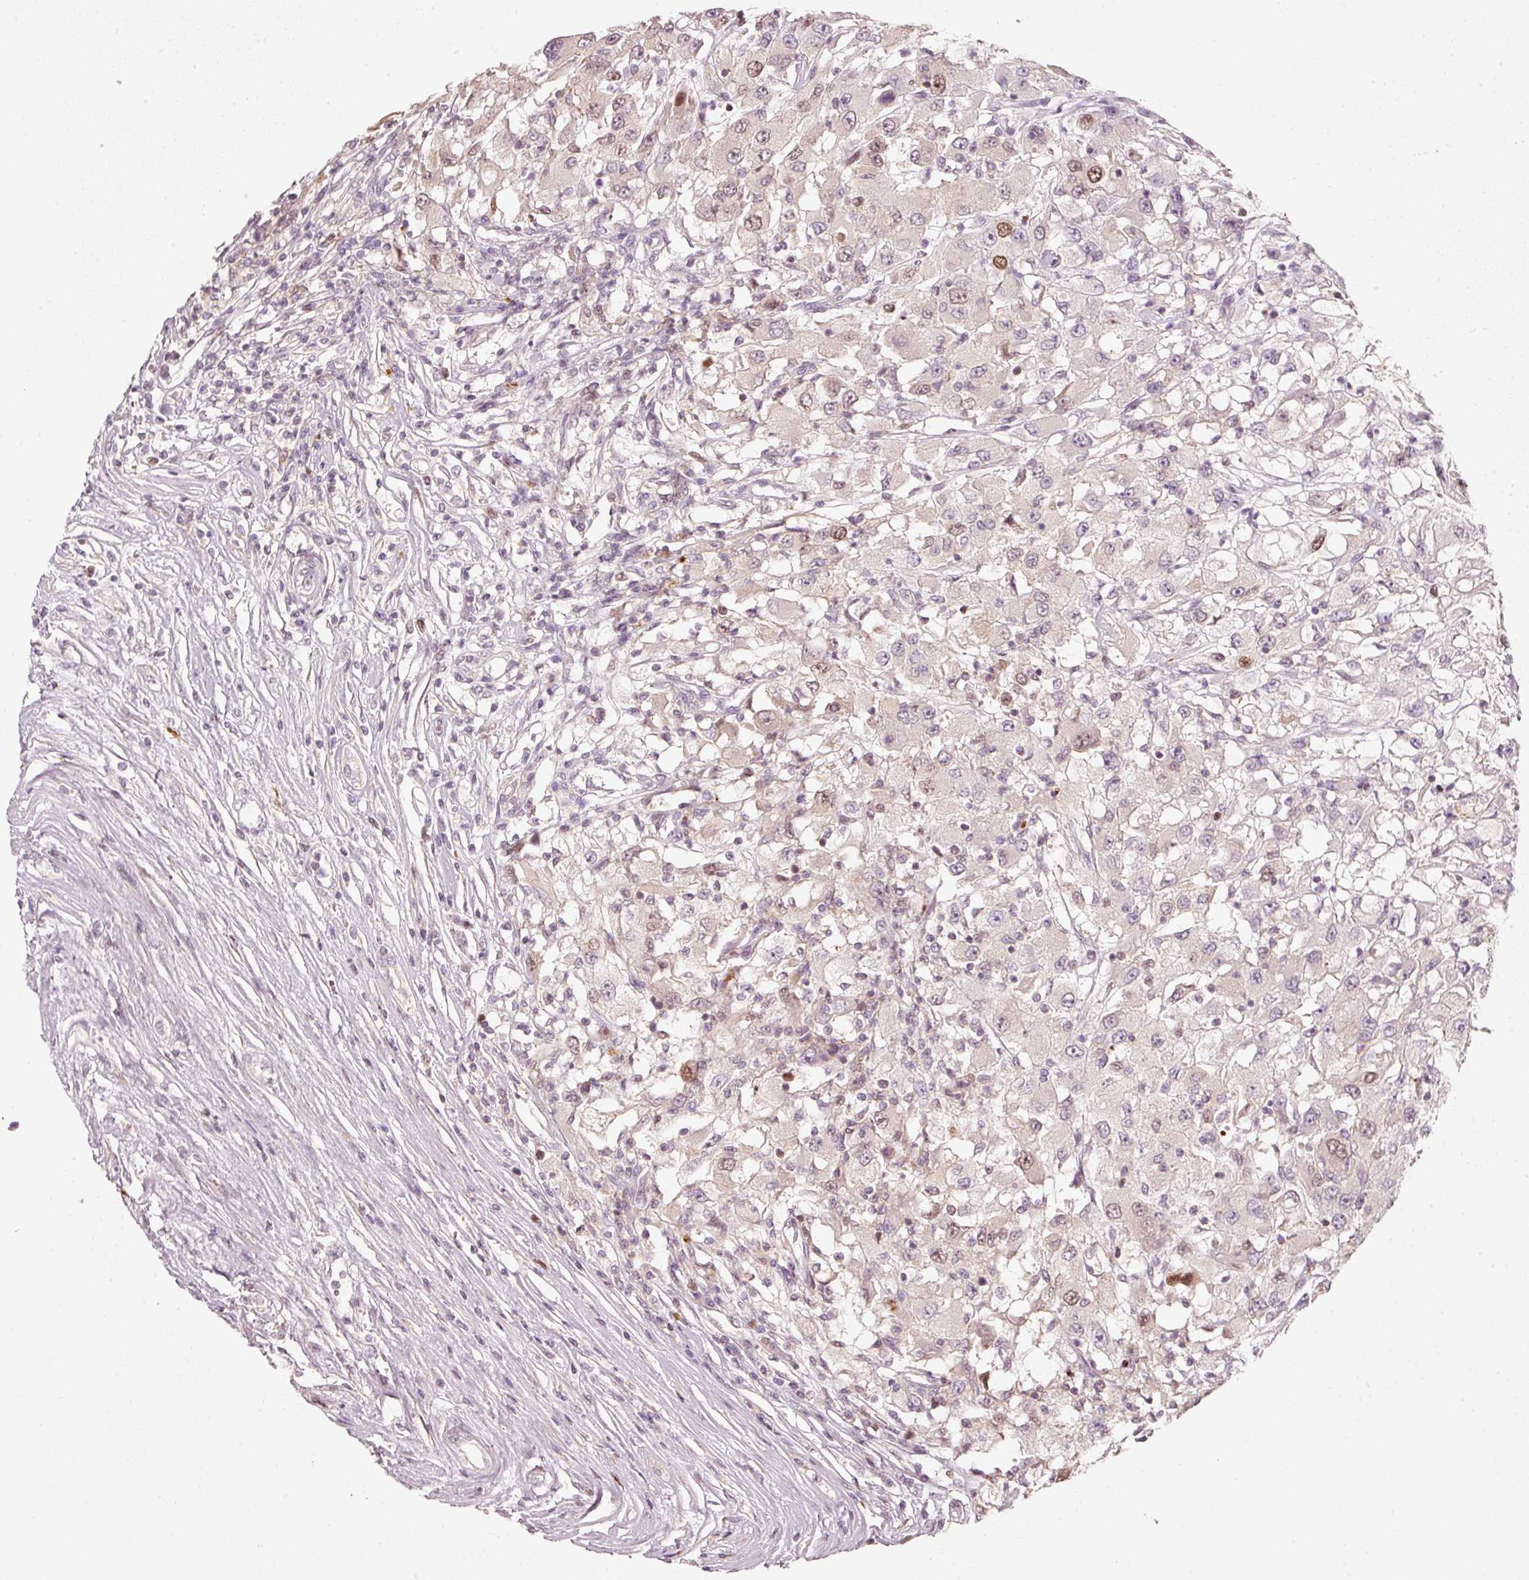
{"staining": {"intensity": "moderate", "quantity": "<25%", "location": "nuclear"}, "tissue": "renal cancer", "cell_type": "Tumor cells", "image_type": "cancer", "snomed": [{"axis": "morphology", "description": "Adenocarcinoma, NOS"}, {"axis": "topography", "description": "Kidney"}], "caption": "The photomicrograph reveals staining of adenocarcinoma (renal), revealing moderate nuclear protein expression (brown color) within tumor cells.", "gene": "TREX2", "patient": {"sex": "female", "age": 67}}